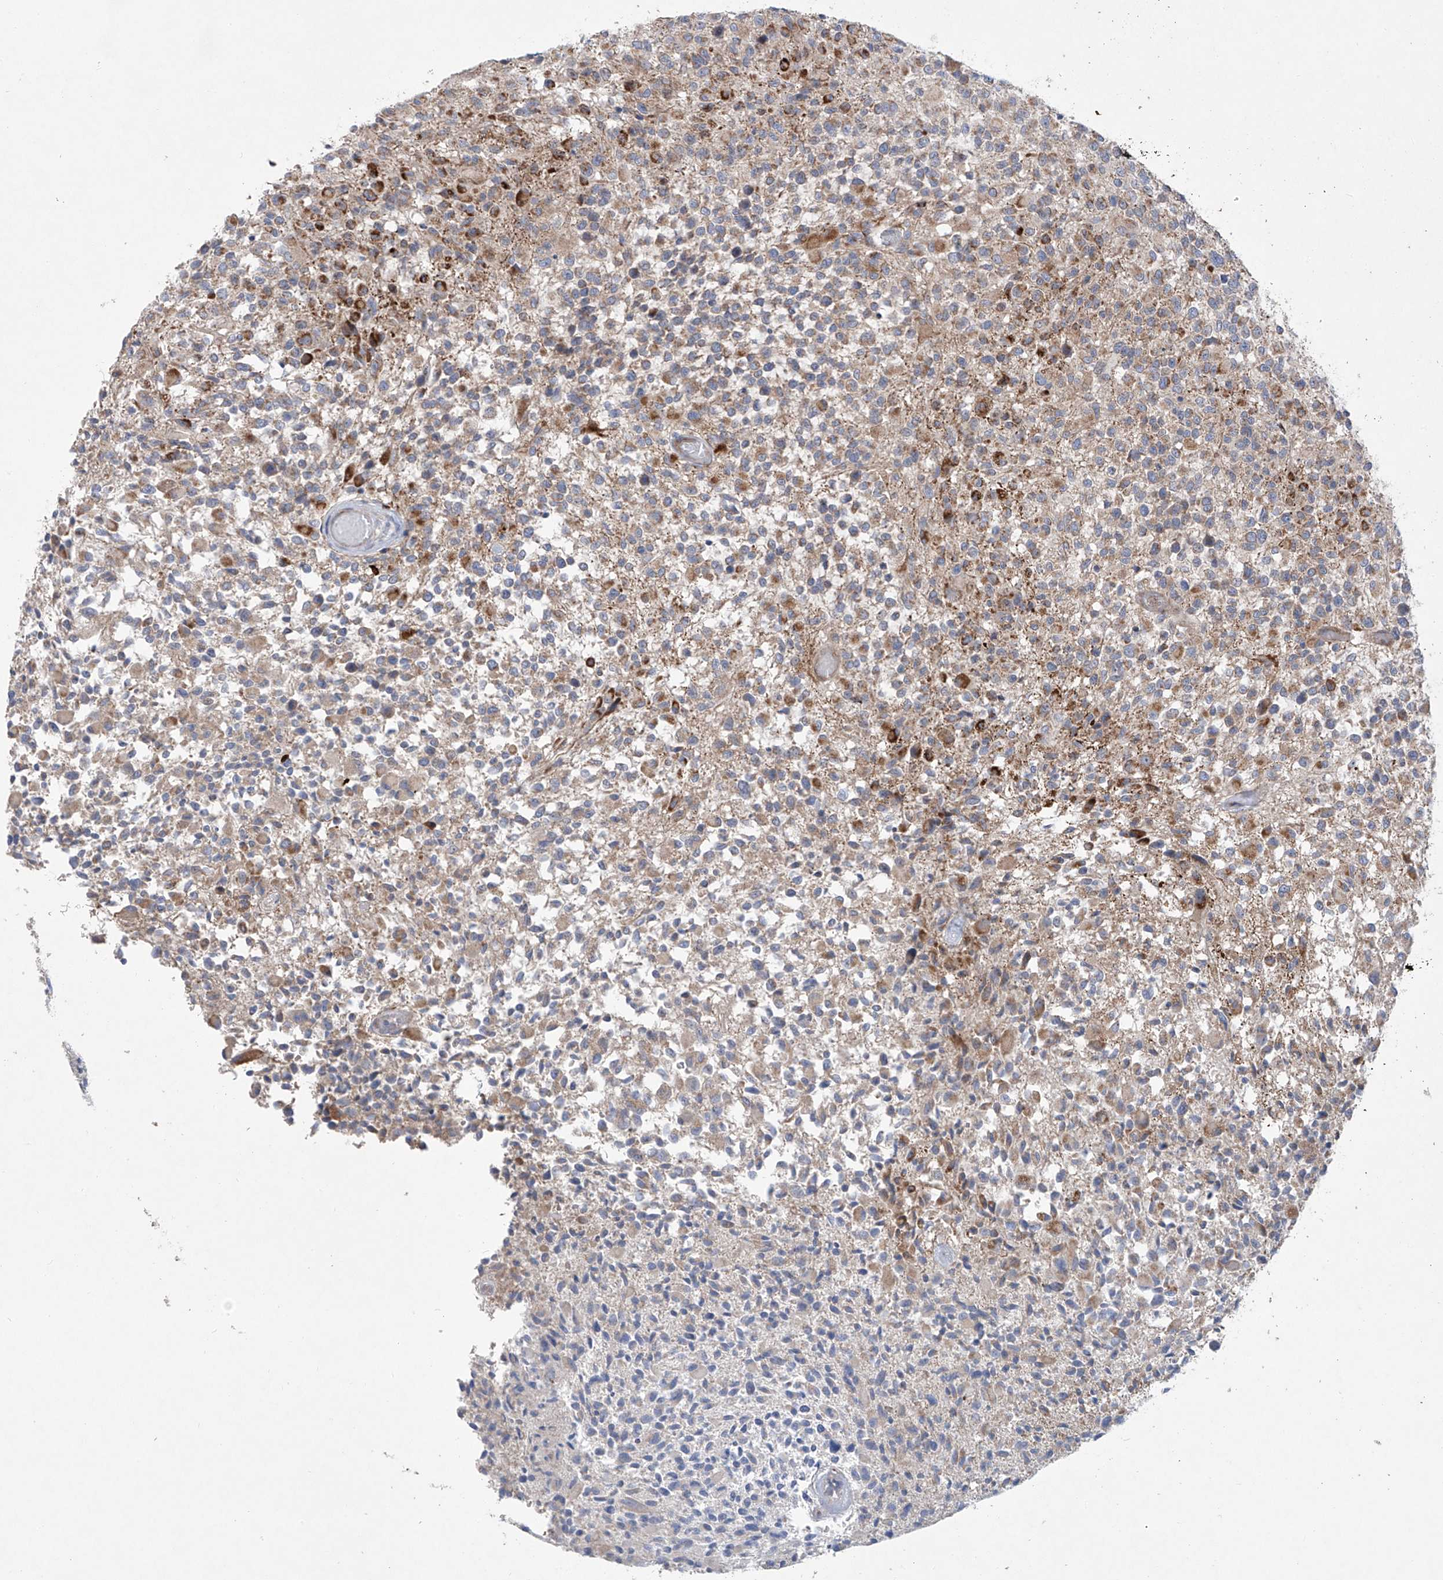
{"staining": {"intensity": "moderate", "quantity": "<25%", "location": "cytoplasmic/membranous"}, "tissue": "glioma", "cell_type": "Tumor cells", "image_type": "cancer", "snomed": [{"axis": "morphology", "description": "Glioma, malignant, High grade"}, {"axis": "morphology", "description": "Glioblastoma, NOS"}, {"axis": "topography", "description": "Brain"}], "caption": "Protein analysis of malignant glioma (high-grade) tissue demonstrates moderate cytoplasmic/membranous expression in about <25% of tumor cells.", "gene": "KLC4", "patient": {"sex": "male", "age": 60}}